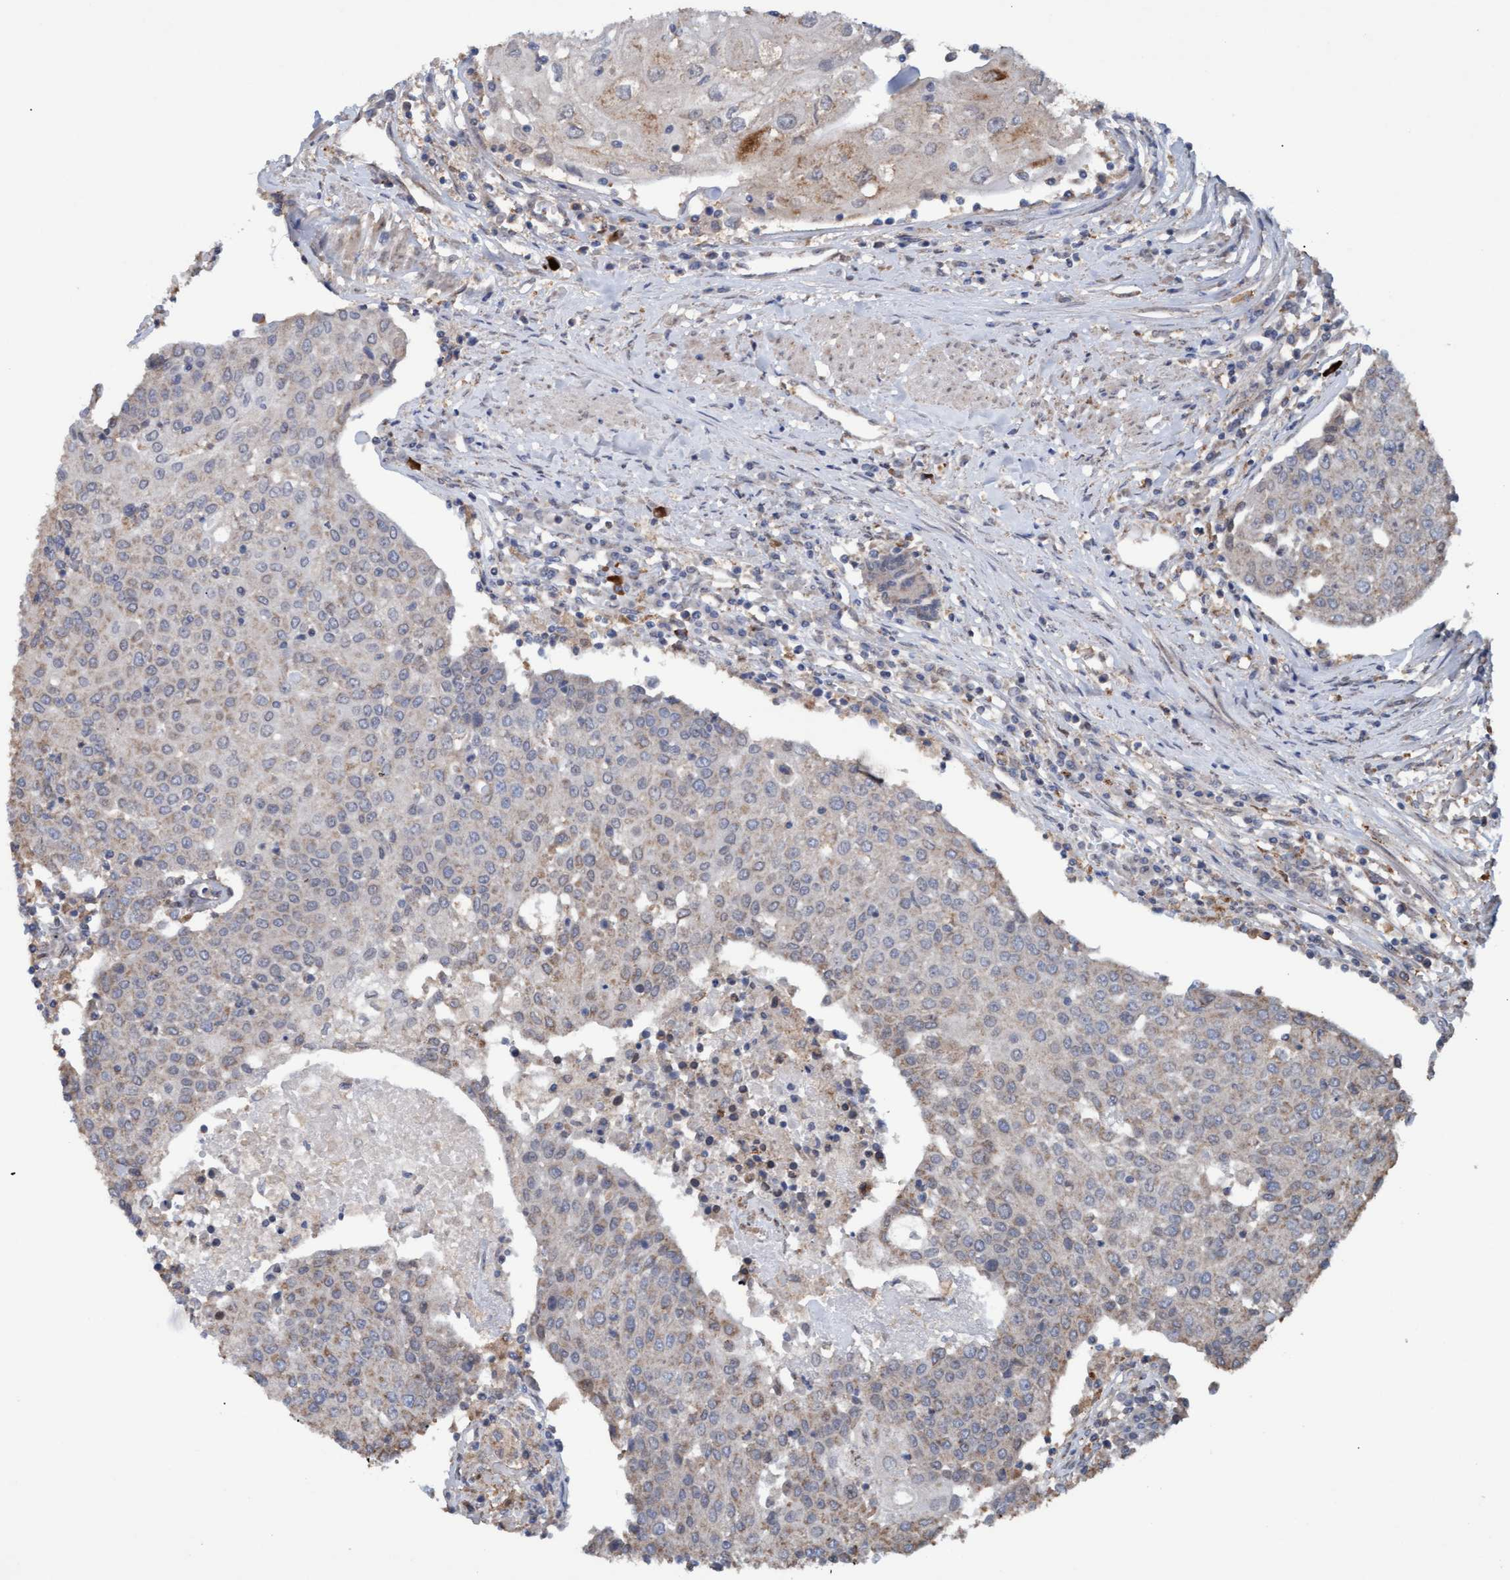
{"staining": {"intensity": "weak", "quantity": "<25%", "location": "cytoplasmic/membranous"}, "tissue": "urothelial cancer", "cell_type": "Tumor cells", "image_type": "cancer", "snomed": [{"axis": "morphology", "description": "Urothelial carcinoma, High grade"}, {"axis": "topography", "description": "Urinary bladder"}], "caption": "Urothelial carcinoma (high-grade) was stained to show a protein in brown. There is no significant expression in tumor cells.", "gene": "MGLL", "patient": {"sex": "female", "age": 85}}